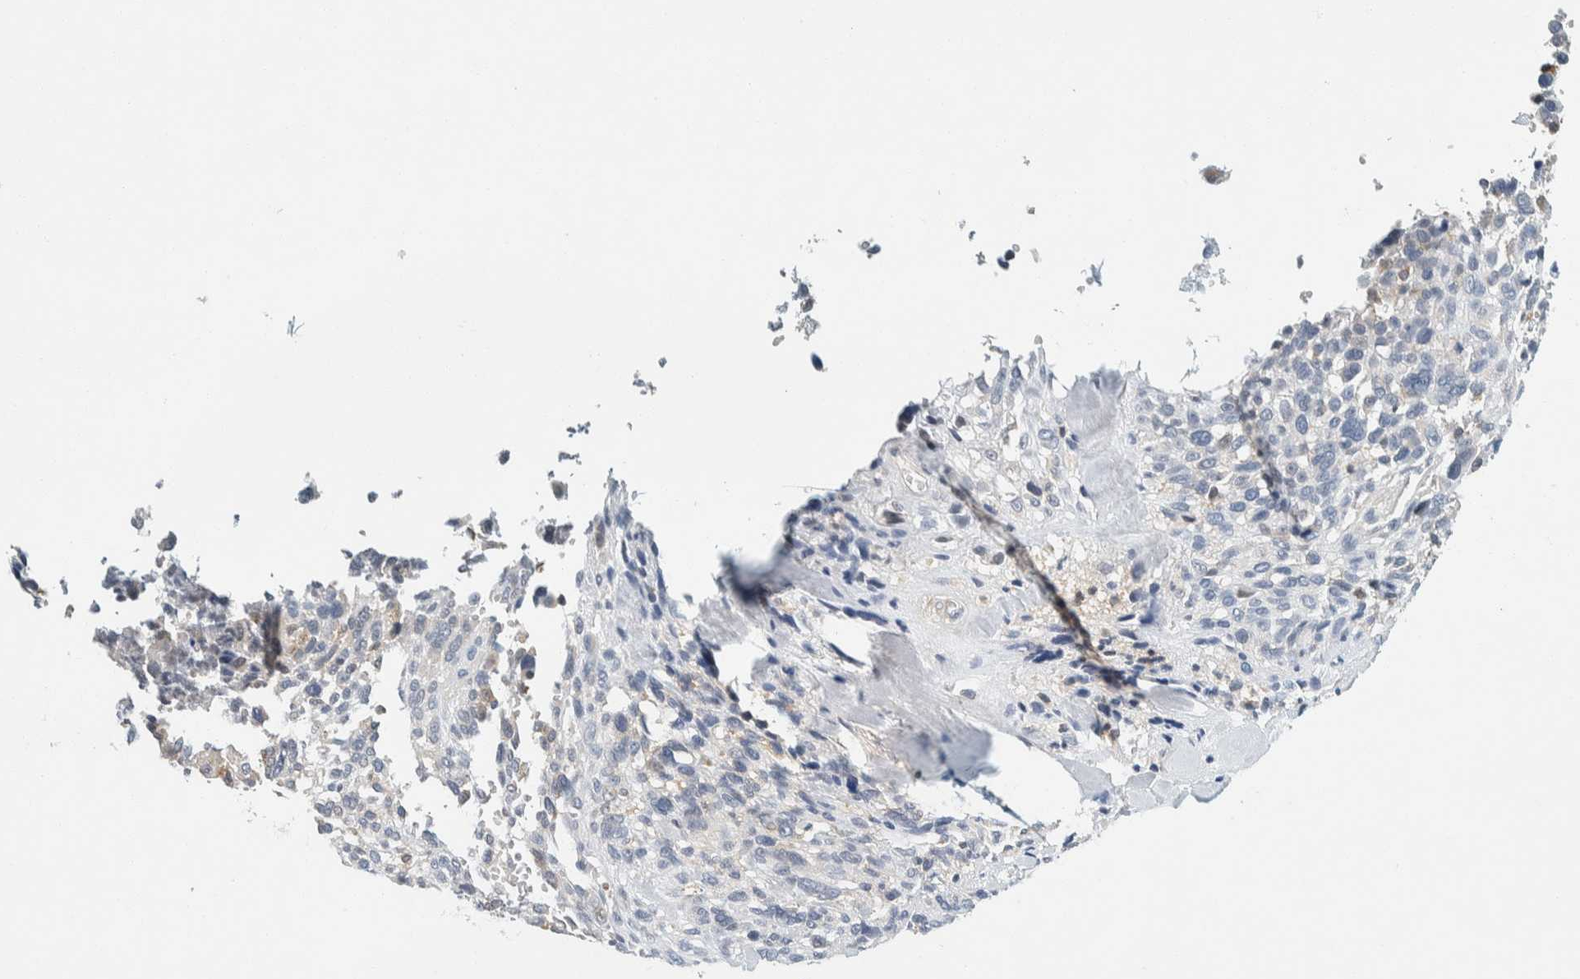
{"staining": {"intensity": "negative", "quantity": "none", "location": "none"}, "tissue": "melanoma", "cell_type": "Tumor cells", "image_type": "cancer", "snomed": [{"axis": "morphology", "description": "Malignant melanoma, NOS"}, {"axis": "topography", "description": "Skin"}], "caption": "DAB immunohistochemical staining of human melanoma demonstrates no significant positivity in tumor cells.", "gene": "SUMF2", "patient": {"sex": "female", "age": 55}}